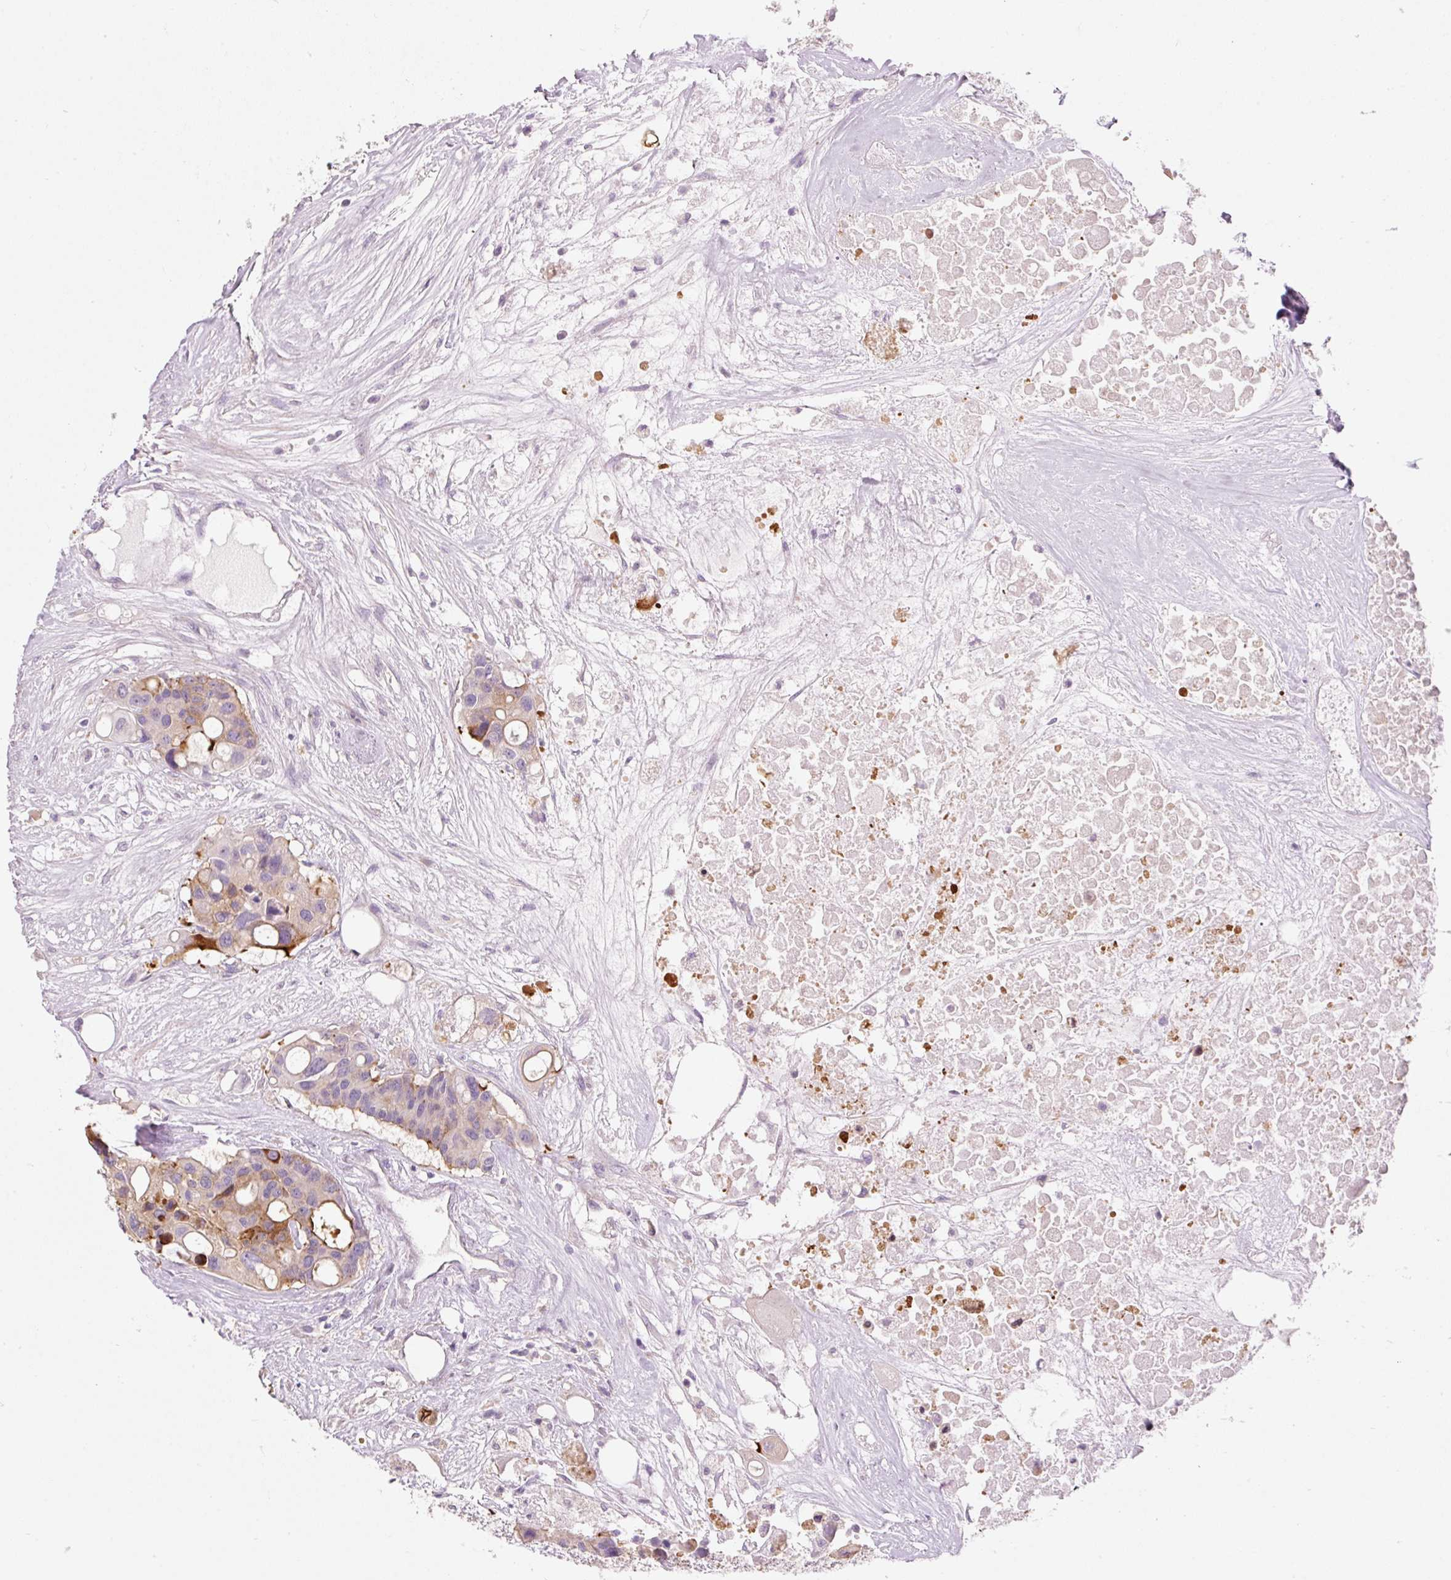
{"staining": {"intensity": "moderate", "quantity": "25%-75%", "location": "cytoplasmic/membranous"}, "tissue": "colorectal cancer", "cell_type": "Tumor cells", "image_type": "cancer", "snomed": [{"axis": "morphology", "description": "Adenocarcinoma, NOS"}, {"axis": "topography", "description": "Colon"}], "caption": "Tumor cells exhibit medium levels of moderate cytoplasmic/membranous staining in about 25%-75% of cells in human colorectal adenocarcinoma. (IHC, brightfield microscopy, high magnification).", "gene": "HAX1", "patient": {"sex": "male", "age": 77}}